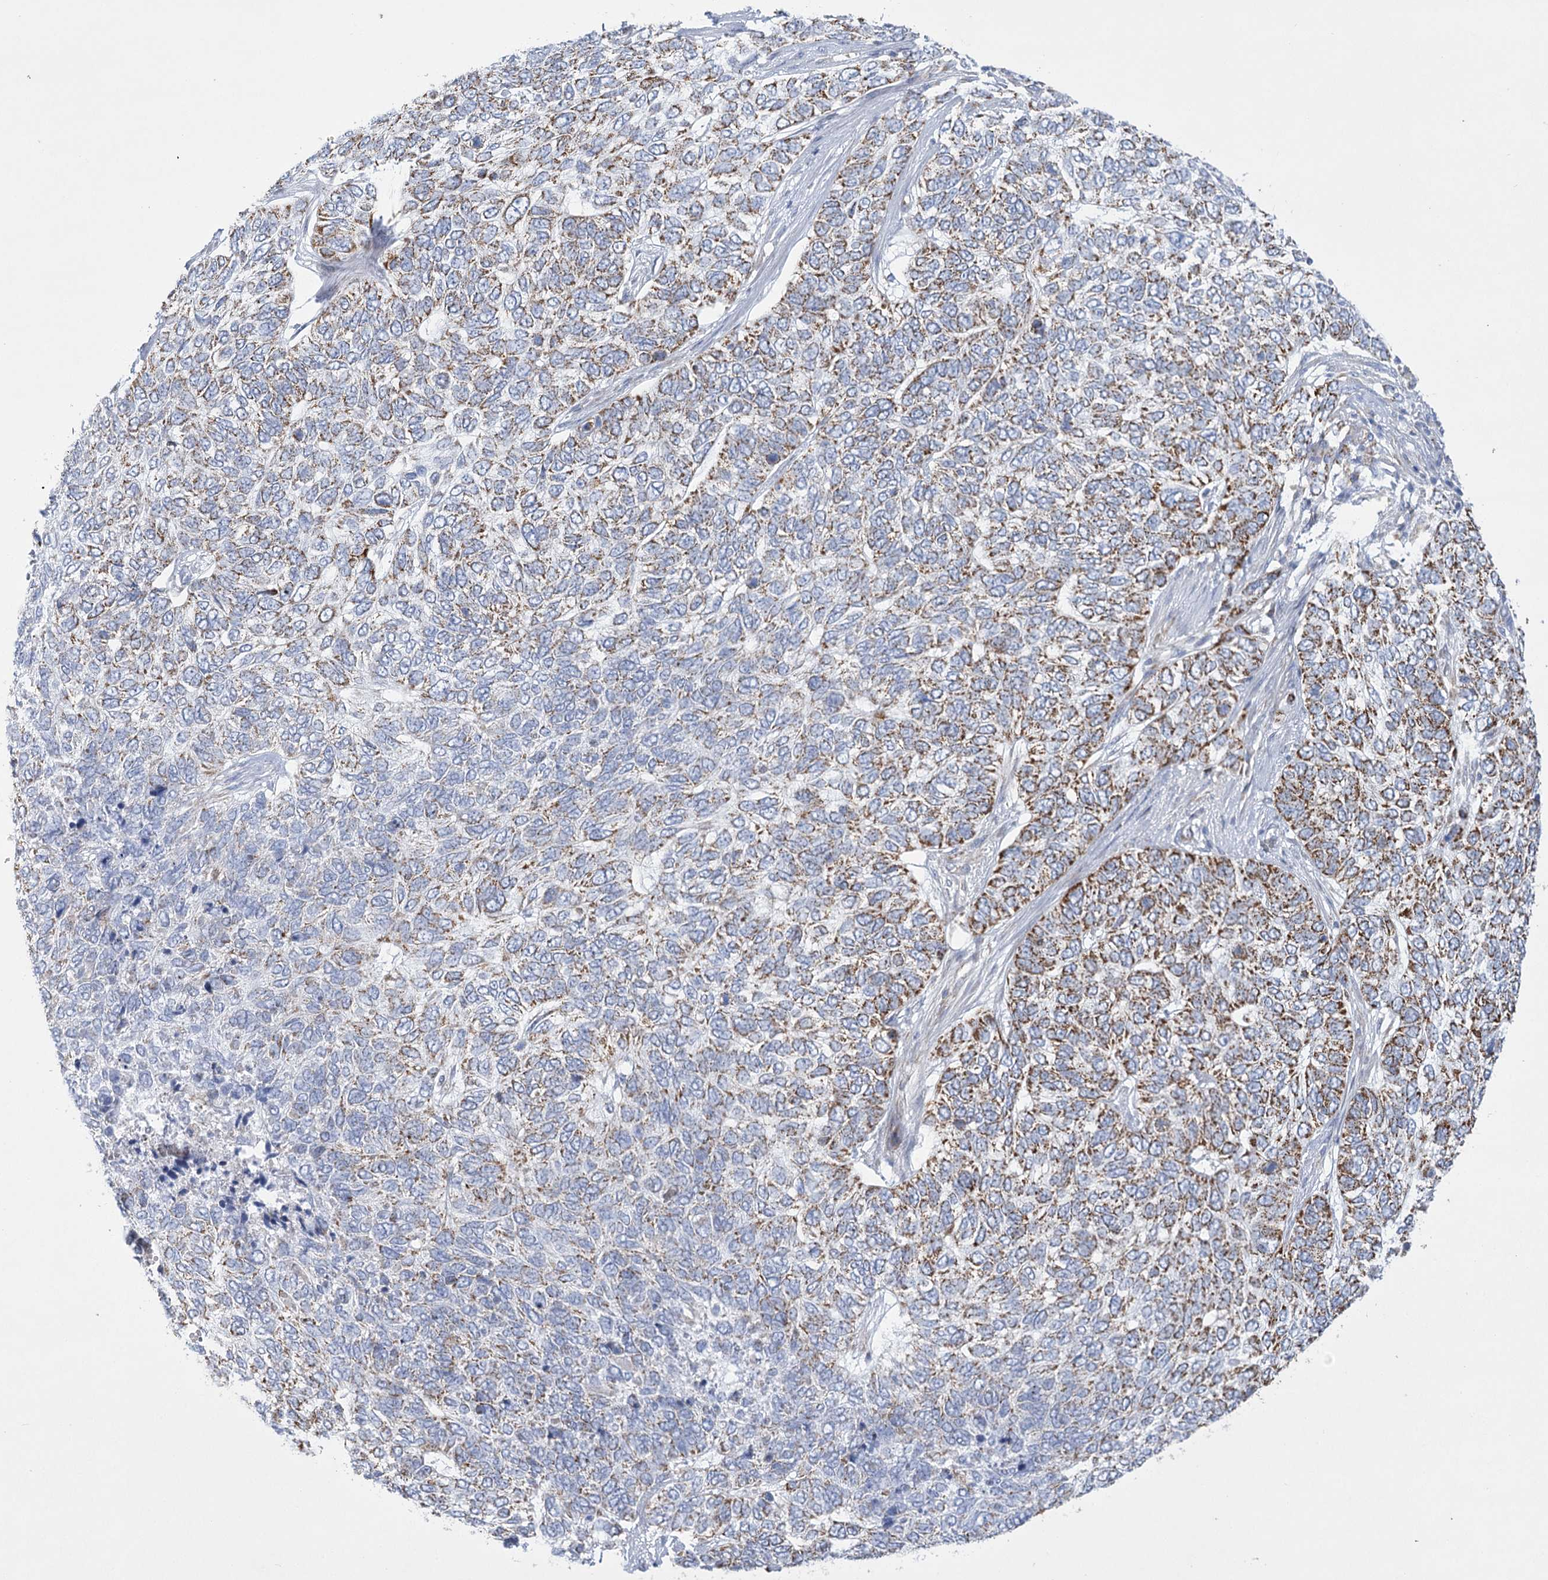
{"staining": {"intensity": "strong", "quantity": "25%-75%", "location": "cytoplasmic/membranous"}, "tissue": "skin cancer", "cell_type": "Tumor cells", "image_type": "cancer", "snomed": [{"axis": "morphology", "description": "Basal cell carcinoma"}, {"axis": "topography", "description": "Skin"}], "caption": "Approximately 25%-75% of tumor cells in skin cancer demonstrate strong cytoplasmic/membranous protein expression as visualized by brown immunohistochemical staining.", "gene": "DHTKD1", "patient": {"sex": "female", "age": 65}}